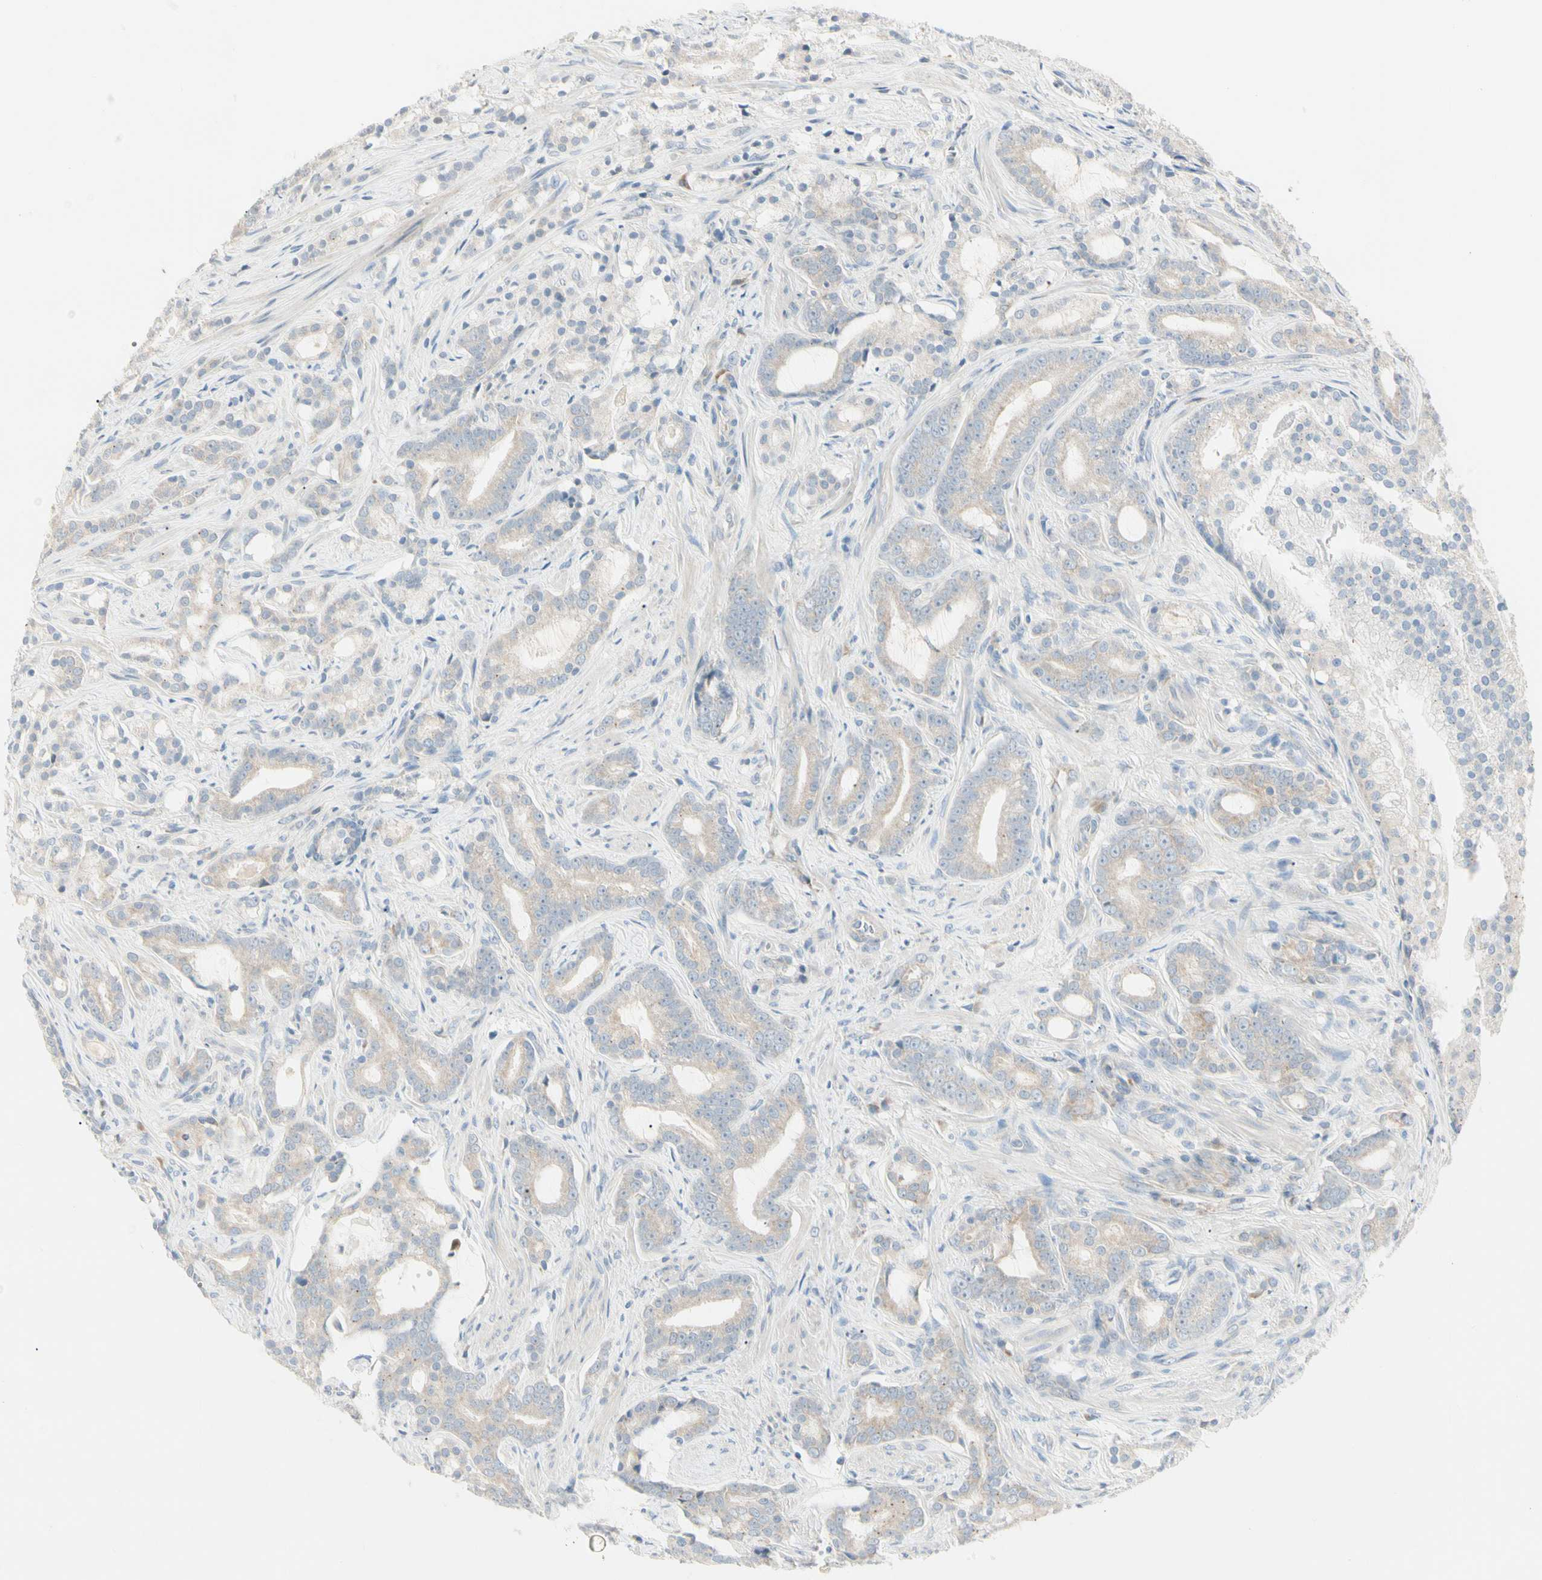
{"staining": {"intensity": "weak", "quantity": ">75%", "location": "cytoplasmic/membranous"}, "tissue": "prostate cancer", "cell_type": "Tumor cells", "image_type": "cancer", "snomed": [{"axis": "morphology", "description": "Adenocarcinoma, Low grade"}, {"axis": "topography", "description": "Prostate"}], "caption": "Immunohistochemistry (IHC) image of human prostate low-grade adenocarcinoma stained for a protein (brown), which exhibits low levels of weak cytoplasmic/membranous staining in about >75% of tumor cells.", "gene": "ALDH18A1", "patient": {"sex": "male", "age": 58}}